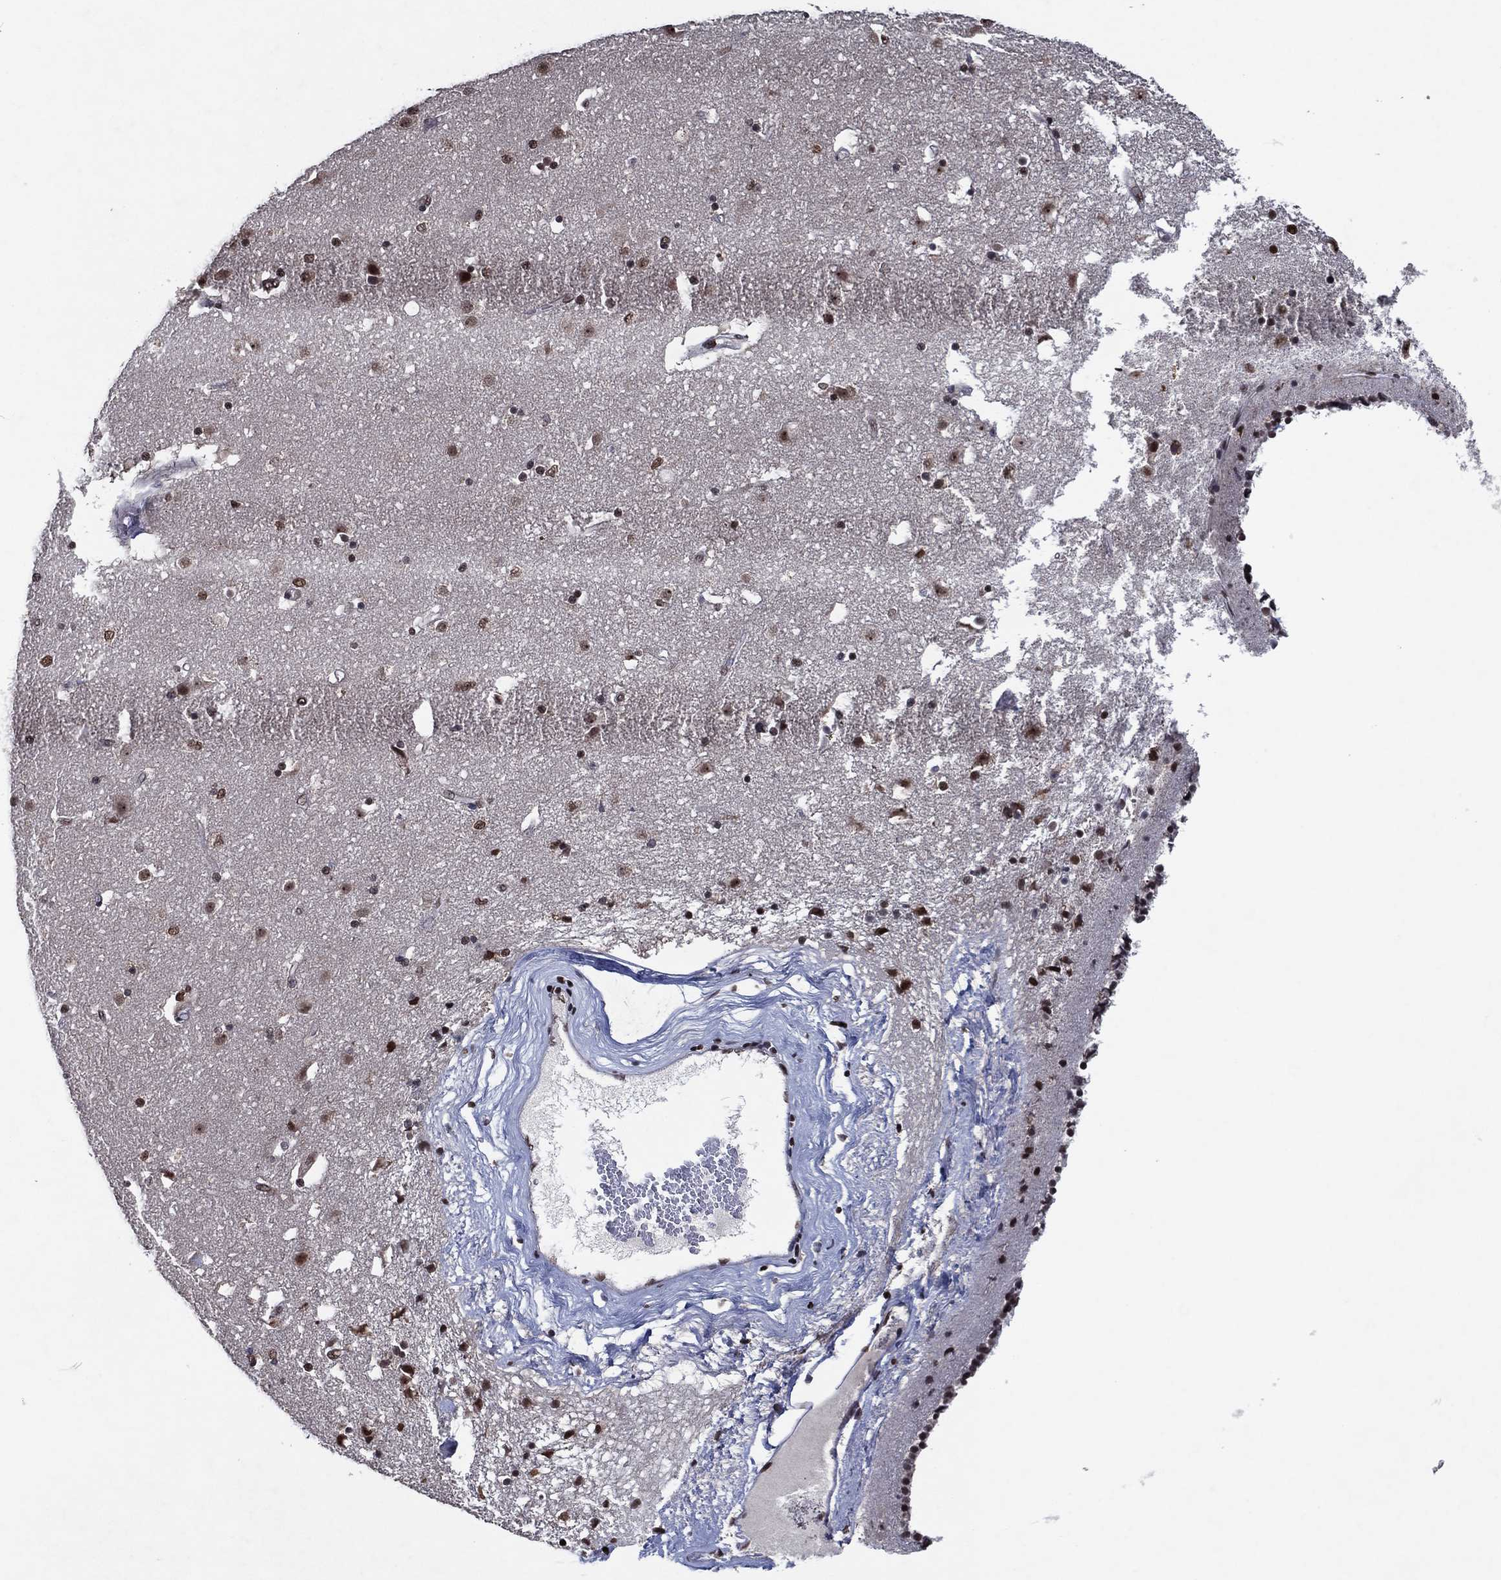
{"staining": {"intensity": "moderate", "quantity": "25%-75%", "location": "nuclear"}, "tissue": "caudate", "cell_type": "Glial cells", "image_type": "normal", "snomed": [{"axis": "morphology", "description": "Normal tissue, NOS"}, {"axis": "topography", "description": "Lateral ventricle wall"}], "caption": "Human caudate stained with a brown dye displays moderate nuclear positive staining in approximately 25%-75% of glial cells.", "gene": "ZBTB42", "patient": {"sex": "female", "age": 71}}